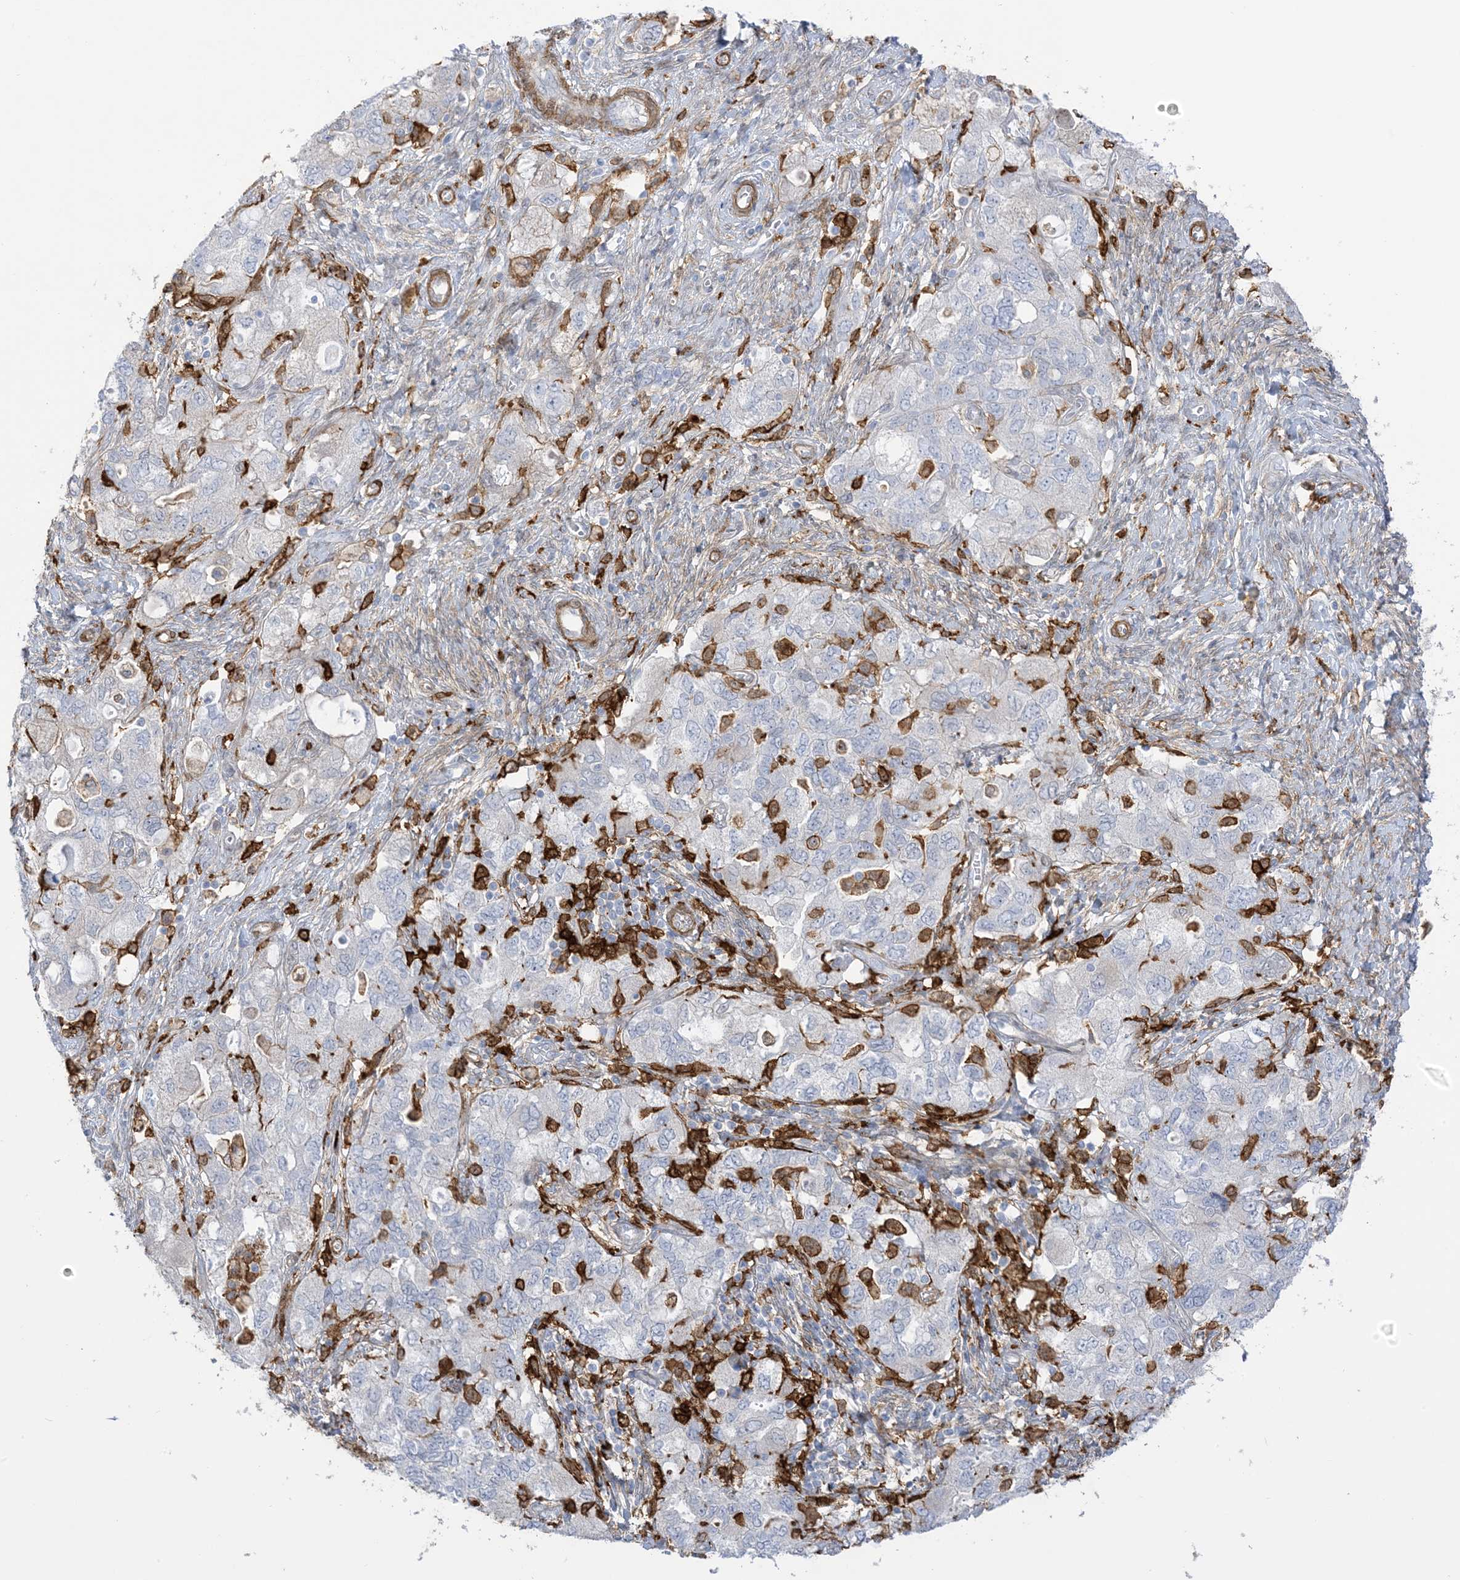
{"staining": {"intensity": "weak", "quantity": "<25%", "location": "cytoplasmic/membranous"}, "tissue": "ovarian cancer", "cell_type": "Tumor cells", "image_type": "cancer", "snomed": [{"axis": "morphology", "description": "Carcinoma, NOS"}, {"axis": "morphology", "description": "Cystadenocarcinoma, serous, NOS"}, {"axis": "topography", "description": "Ovary"}], "caption": "DAB immunohistochemical staining of human ovarian cancer (serous cystadenocarcinoma) demonstrates no significant positivity in tumor cells.", "gene": "ICMT", "patient": {"sex": "female", "age": 69}}